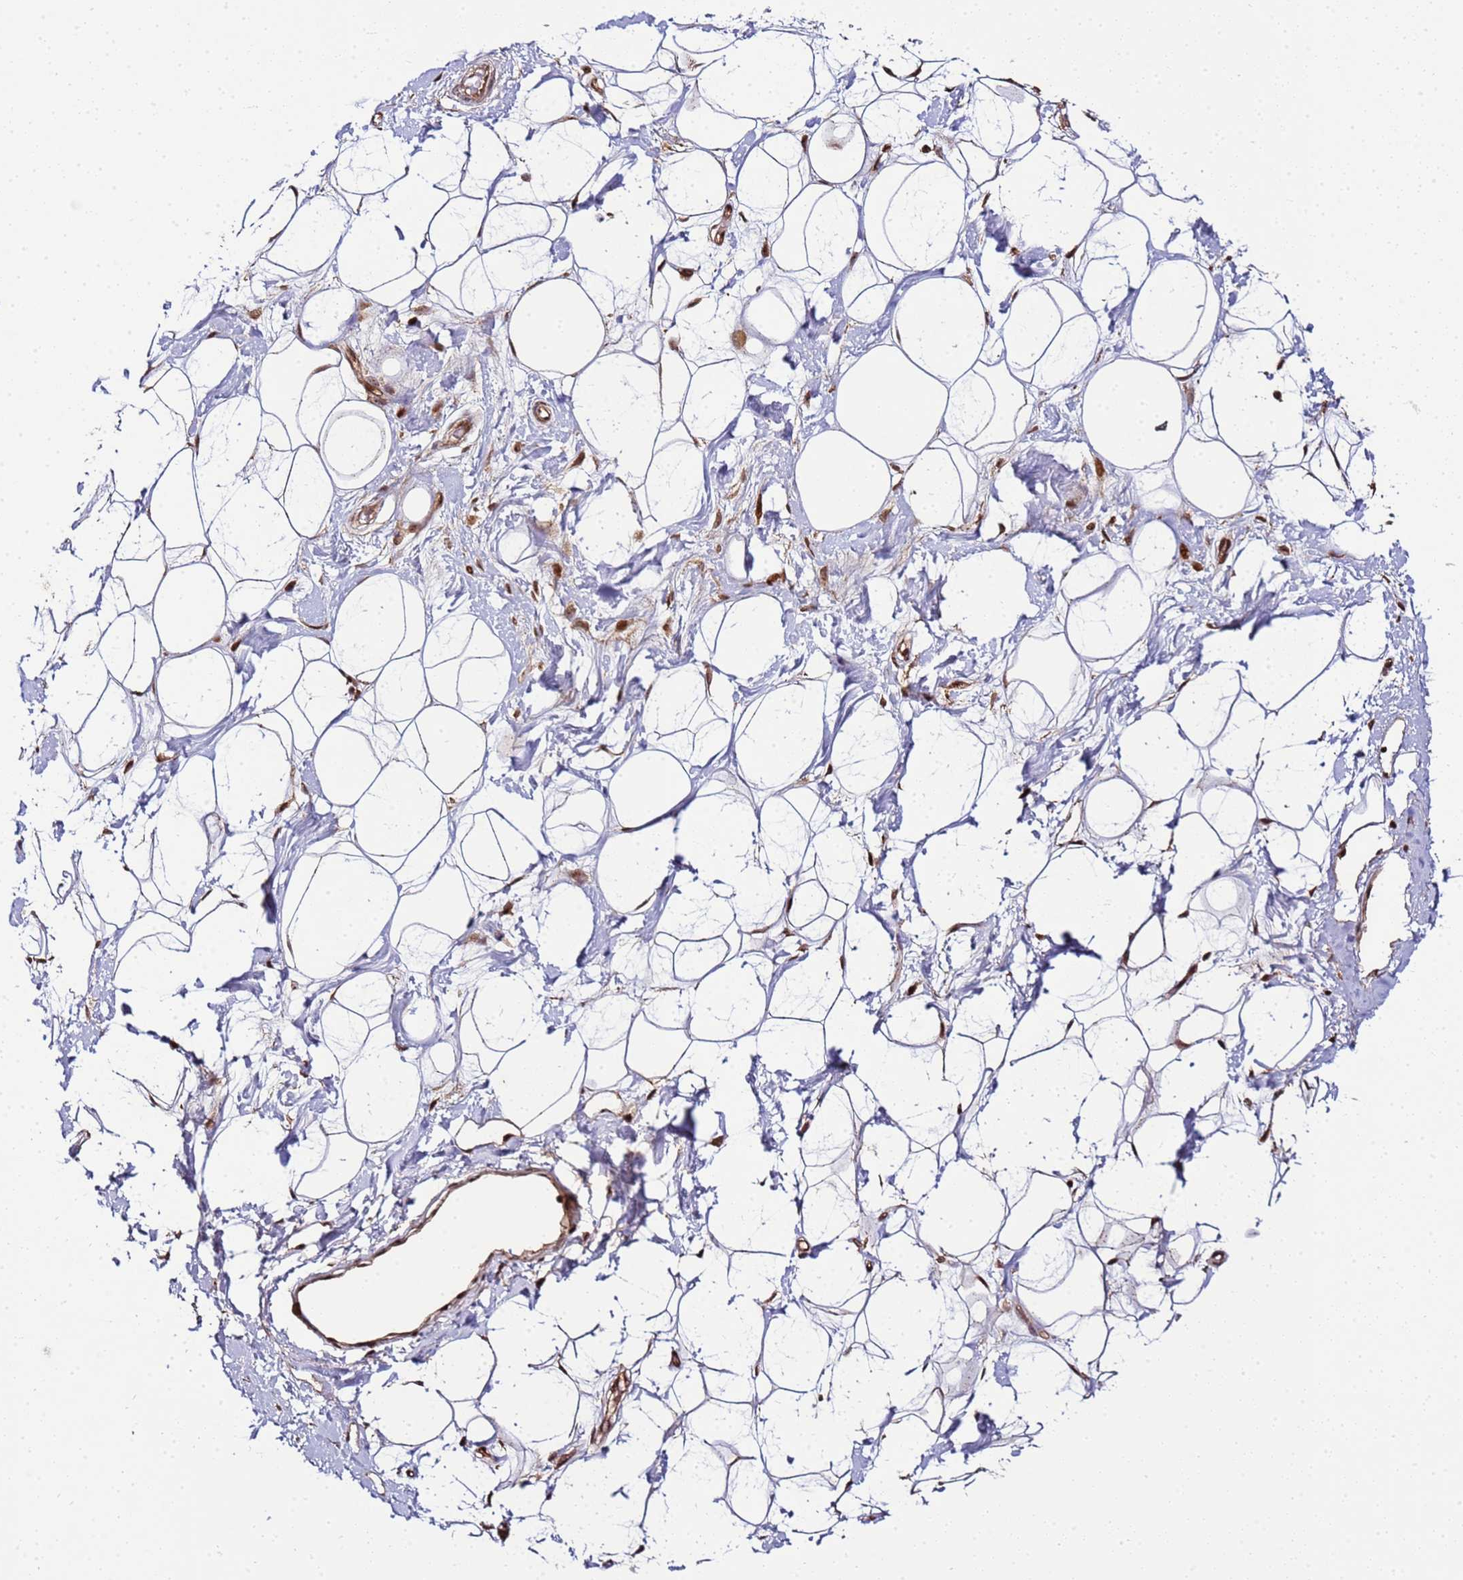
{"staining": {"intensity": "negative", "quantity": "none", "location": "none"}, "tissue": "adipose tissue", "cell_type": "Adipocytes", "image_type": "normal", "snomed": [{"axis": "morphology", "description": "Normal tissue, NOS"}, {"axis": "topography", "description": "Breast"}], "caption": "Immunohistochemical staining of benign adipose tissue demonstrates no significant expression in adipocytes. (DAB immunohistochemistry (IHC), high magnification).", "gene": "PEX14", "patient": {"sex": "female", "age": 26}}